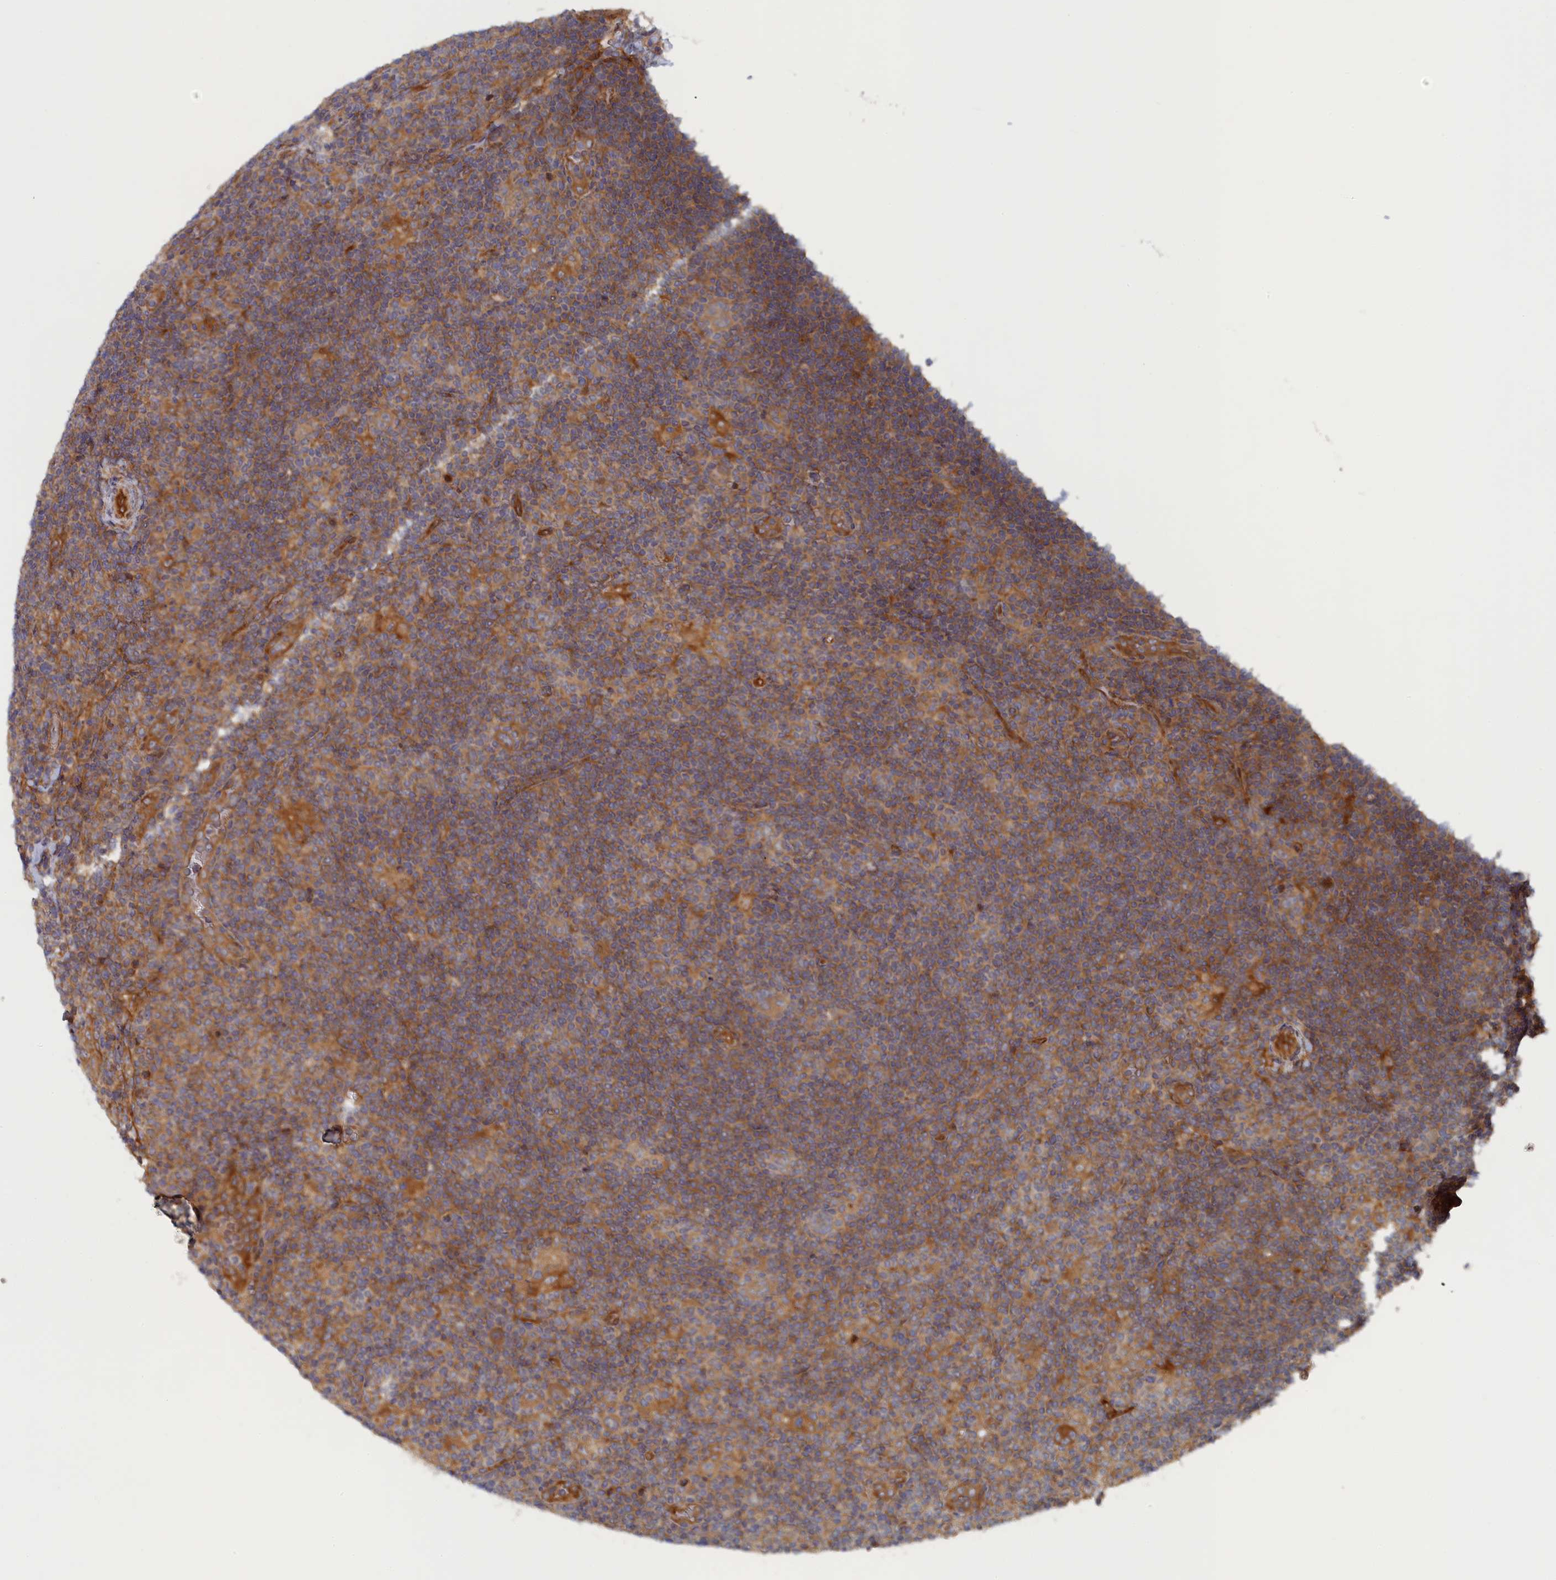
{"staining": {"intensity": "moderate", "quantity": "25%-75%", "location": "cytoplasmic/membranous"}, "tissue": "lymphoma", "cell_type": "Tumor cells", "image_type": "cancer", "snomed": [{"axis": "morphology", "description": "Hodgkin's disease, NOS"}, {"axis": "topography", "description": "Lymph node"}], "caption": "Lymphoma tissue displays moderate cytoplasmic/membranous staining in about 25%-75% of tumor cells, visualized by immunohistochemistry.", "gene": "TMEM196", "patient": {"sex": "female", "age": 57}}